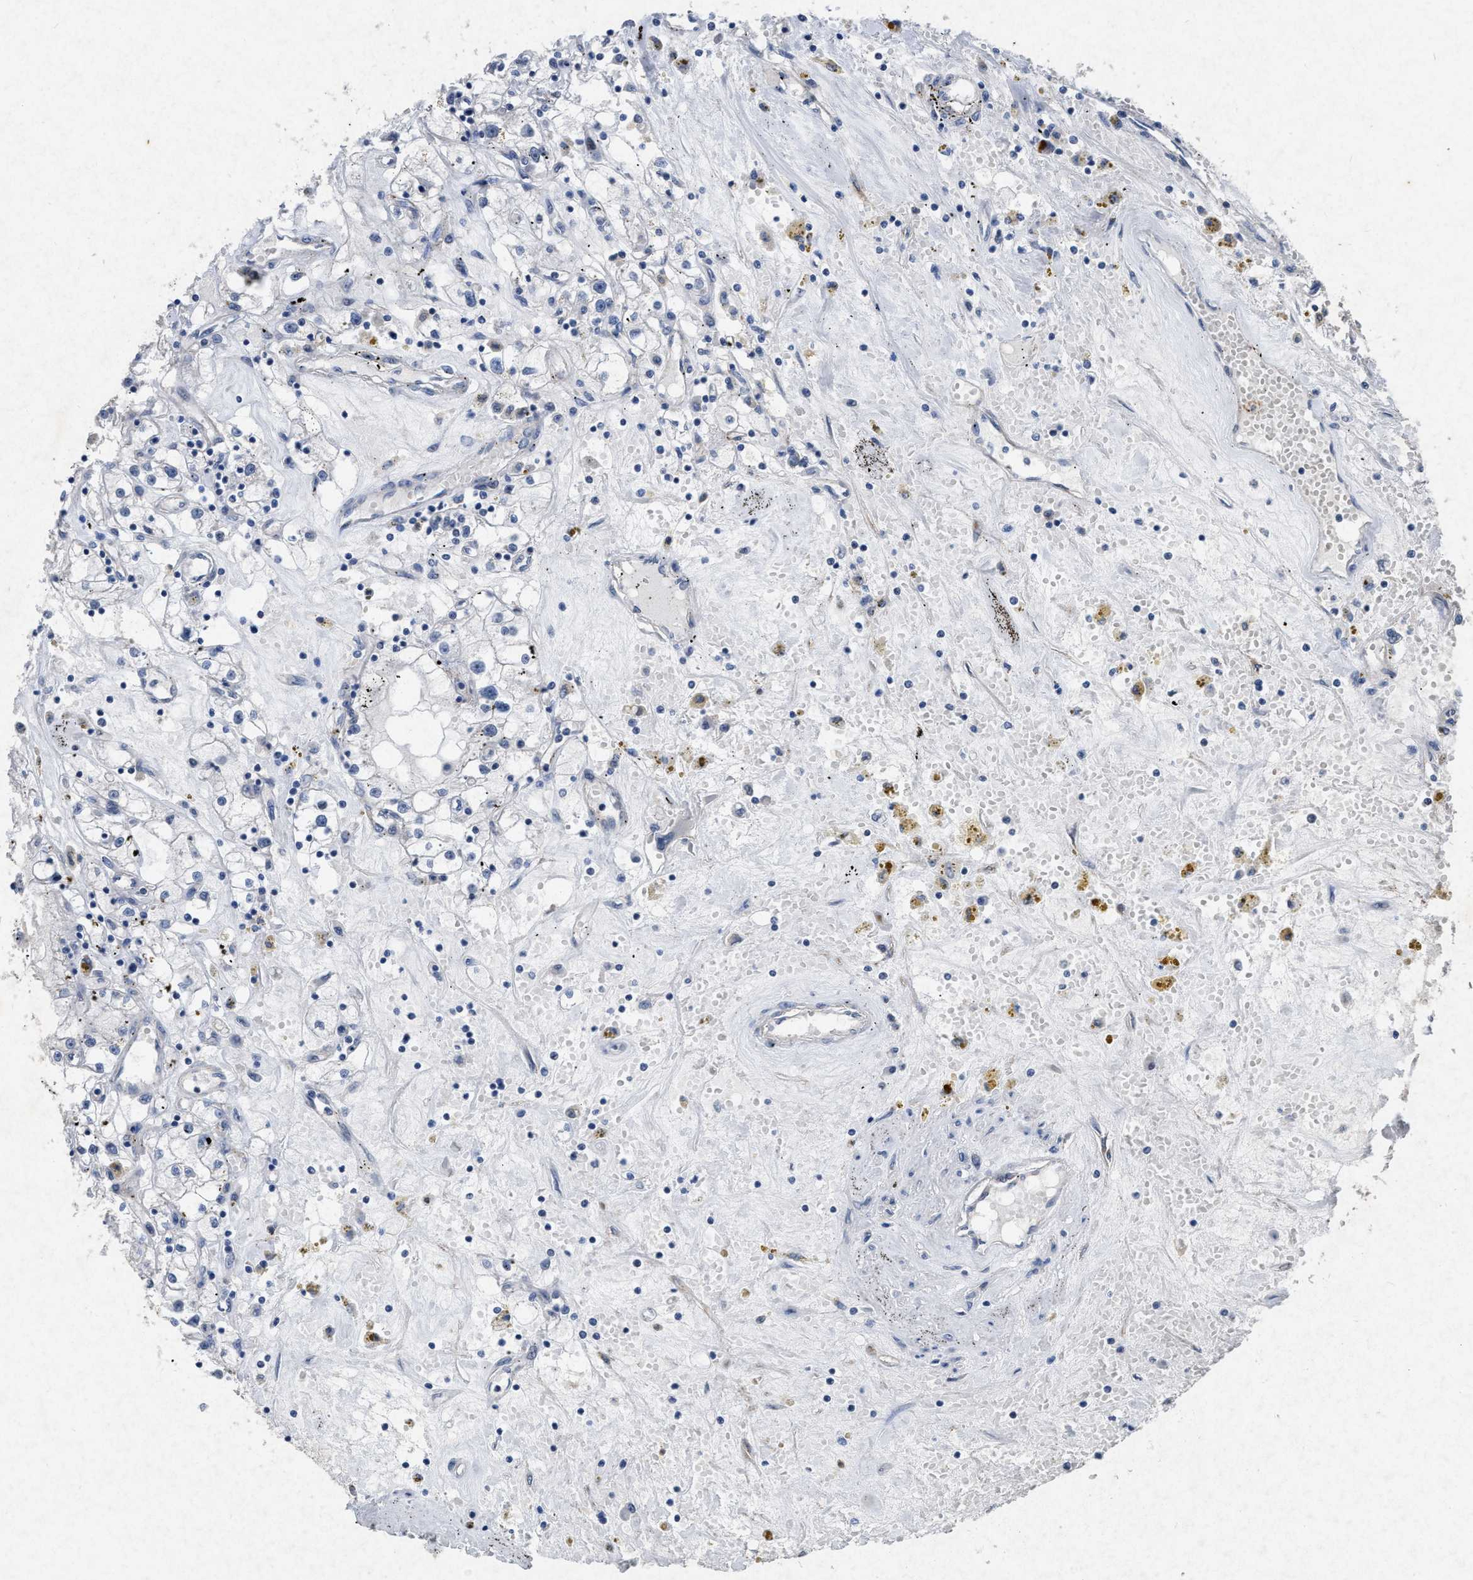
{"staining": {"intensity": "negative", "quantity": "none", "location": "none"}, "tissue": "renal cancer", "cell_type": "Tumor cells", "image_type": "cancer", "snomed": [{"axis": "morphology", "description": "Adenocarcinoma, NOS"}, {"axis": "topography", "description": "Kidney"}], "caption": "This is a image of immunohistochemistry staining of renal cancer (adenocarcinoma), which shows no expression in tumor cells.", "gene": "PDGFRA", "patient": {"sex": "male", "age": 56}}